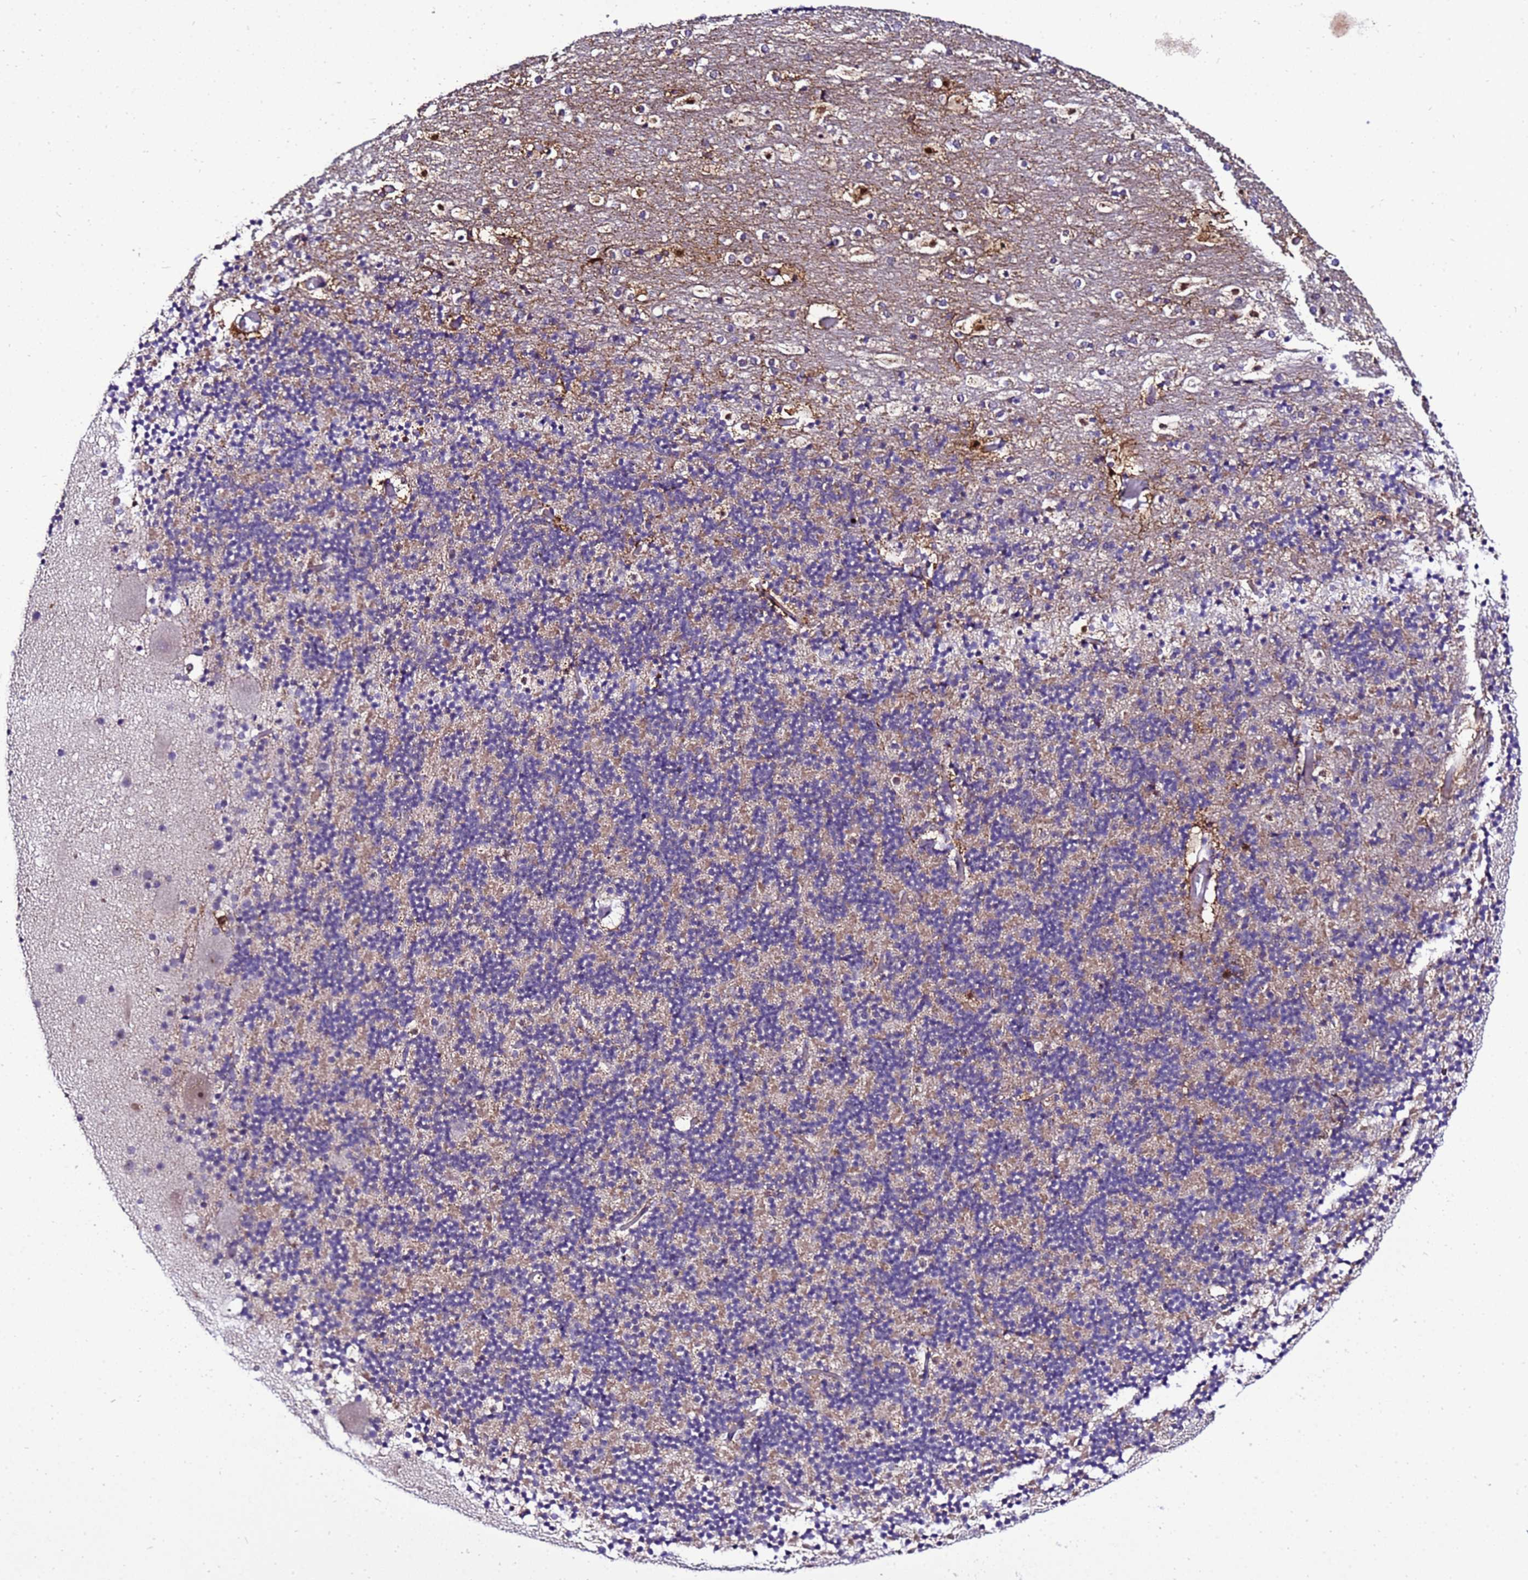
{"staining": {"intensity": "weak", "quantity": ">75%", "location": "cytoplasmic/membranous"}, "tissue": "cerebellum", "cell_type": "Cells in granular layer", "image_type": "normal", "snomed": [{"axis": "morphology", "description": "Normal tissue, NOS"}, {"axis": "topography", "description": "Cerebellum"}], "caption": "Approximately >75% of cells in granular layer in normal cerebellum display weak cytoplasmic/membranous protein positivity as visualized by brown immunohistochemical staining.", "gene": "C19orf47", "patient": {"sex": "male", "age": 57}}